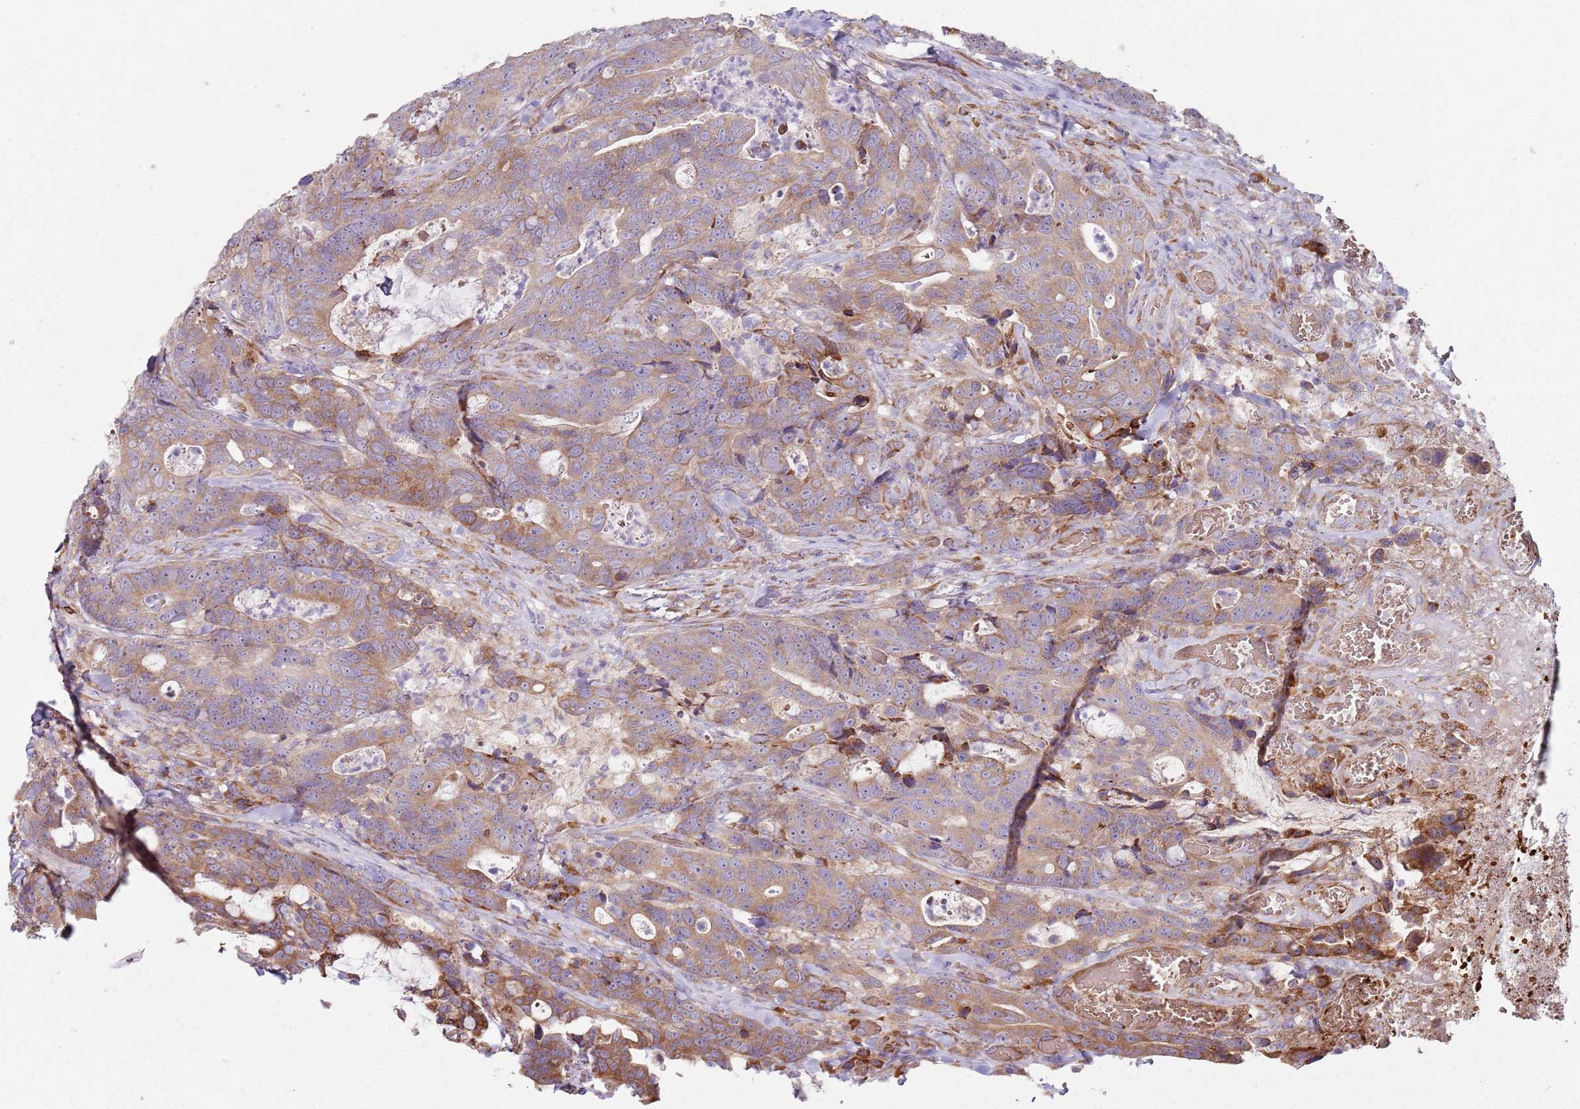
{"staining": {"intensity": "moderate", "quantity": "<25%", "location": "cytoplasmic/membranous"}, "tissue": "colorectal cancer", "cell_type": "Tumor cells", "image_type": "cancer", "snomed": [{"axis": "morphology", "description": "Adenocarcinoma, NOS"}, {"axis": "topography", "description": "Colon"}], "caption": "The micrograph exhibits immunohistochemical staining of colorectal adenocarcinoma. There is moderate cytoplasmic/membranous staining is present in about <25% of tumor cells.", "gene": "SPATA2", "patient": {"sex": "female", "age": 82}}